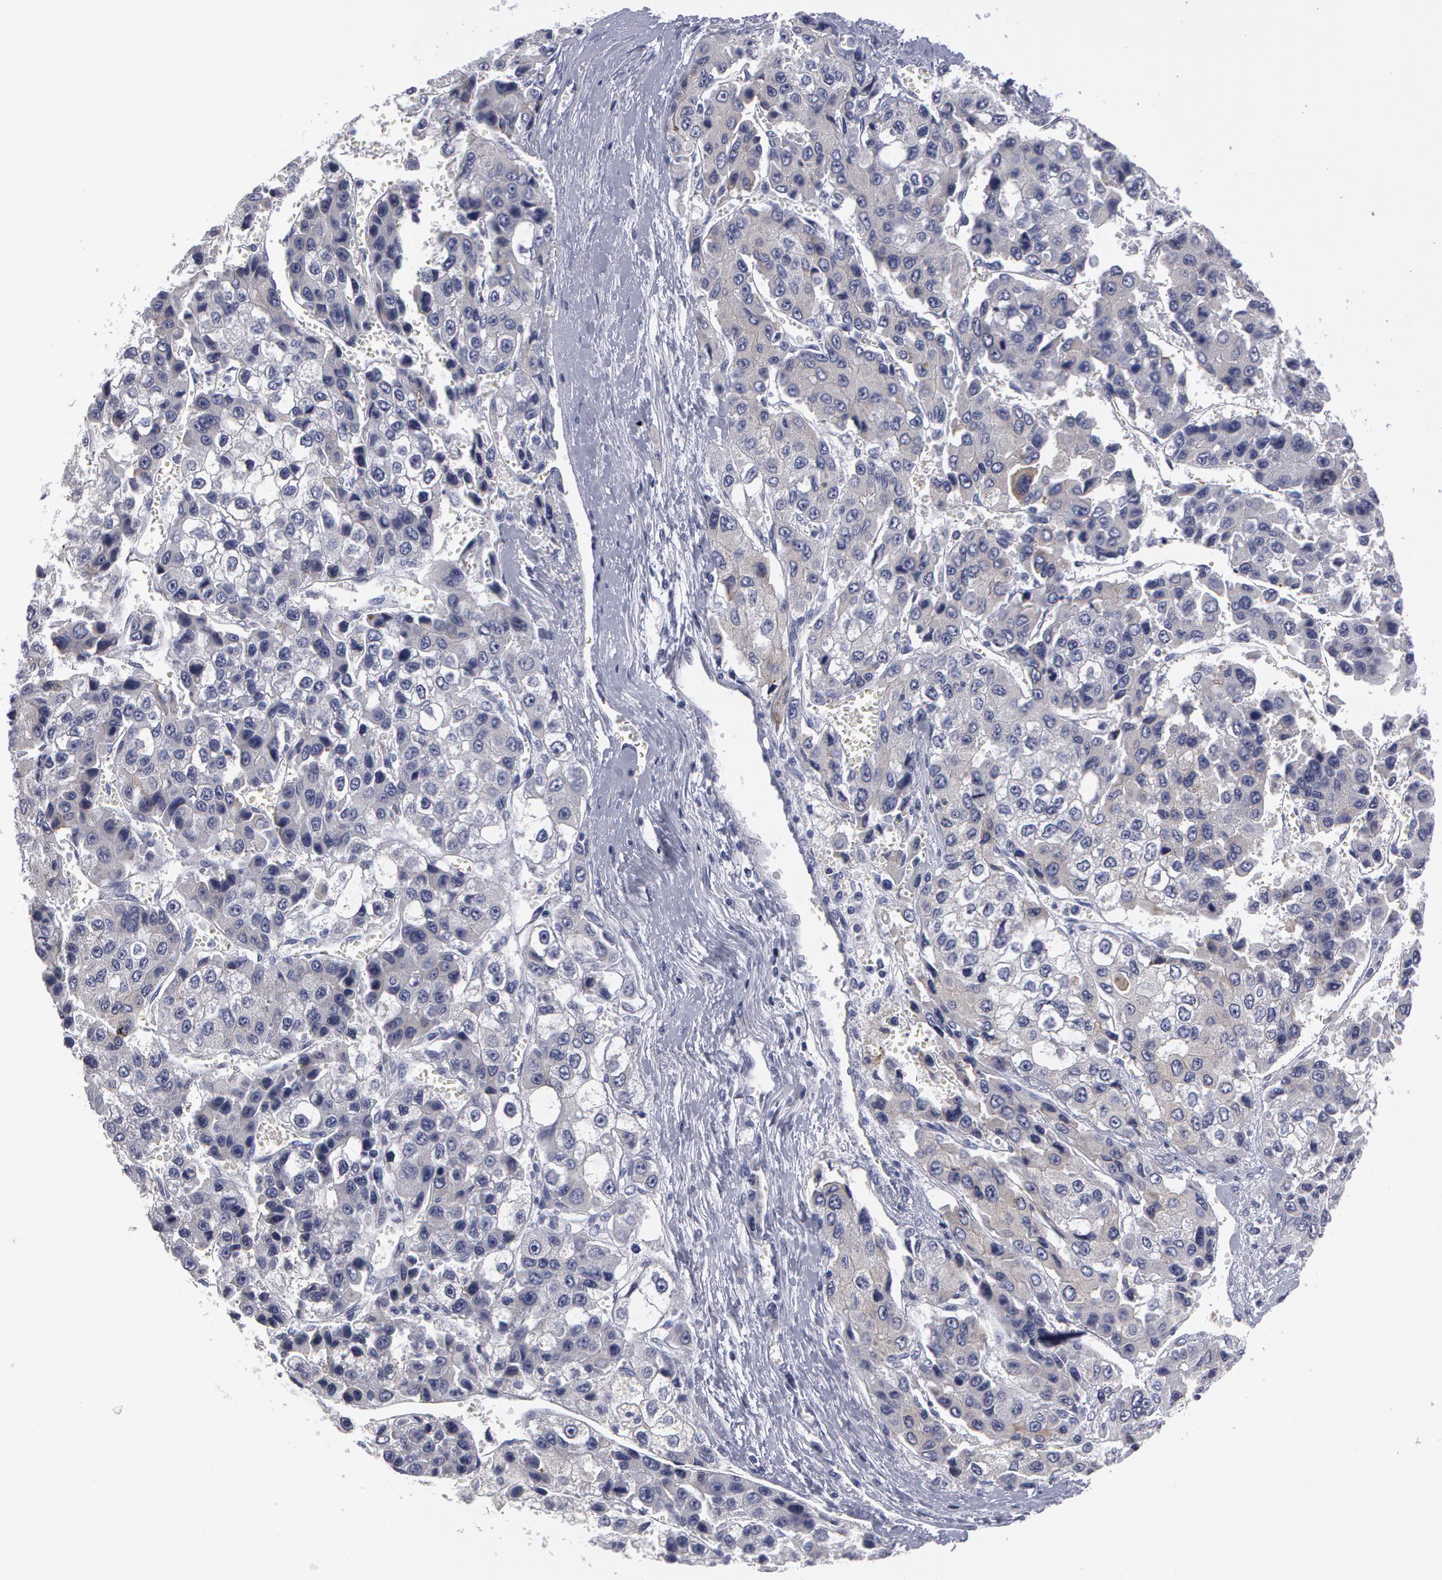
{"staining": {"intensity": "negative", "quantity": "none", "location": "none"}, "tissue": "liver cancer", "cell_type": "Tumor cells", "image_type": "cancer", "snomed": [{"axis": "morphology", "description": "Carcinoma, Hepatocellular, NOS"}, {"axis": "topography", "description": "Liver"}], "caption": "High power microscopy micrograph of an IHC image of liver cancer, revealing no significant positivity in tumor cells. (IHC, brightfield microscopy, high magnification).", "gene": "SMC1B", "patient": {"sex": "female", "age": 66}}